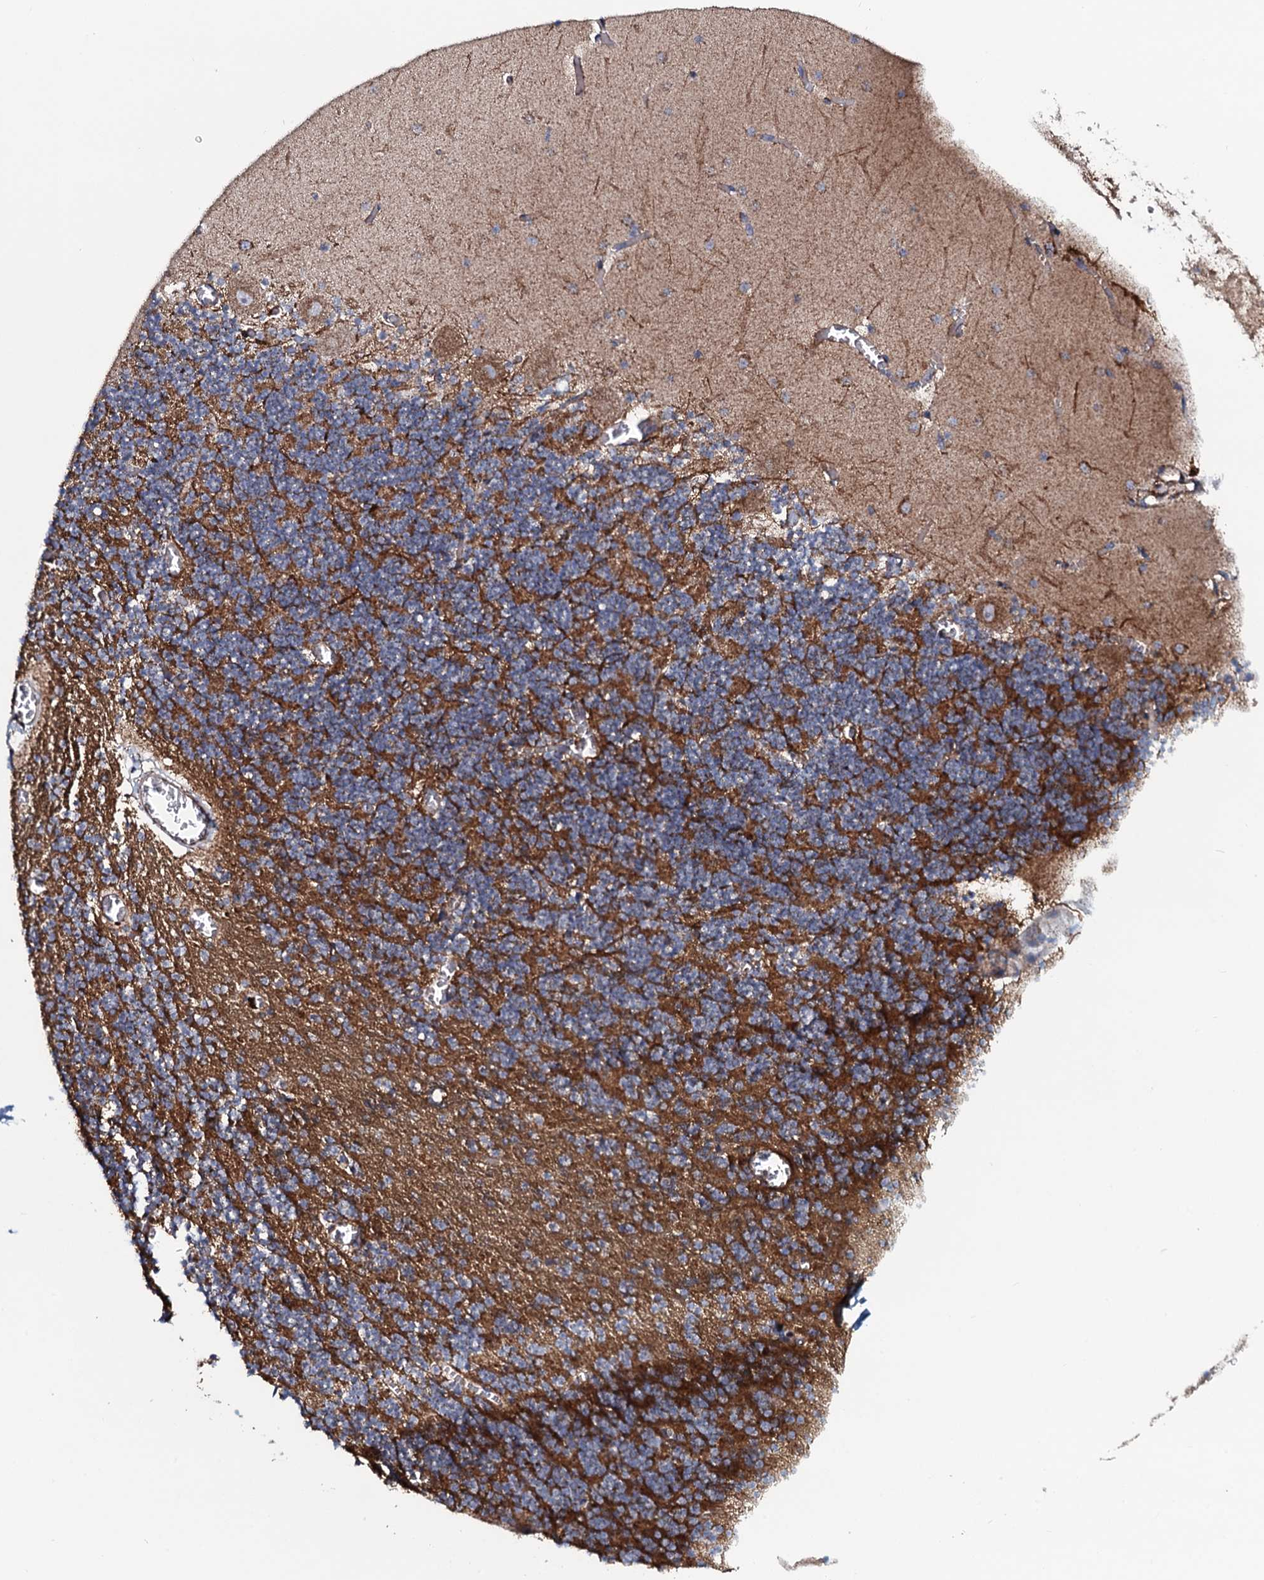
{"staining": {"intensity": "moderate", "quantity": "25%-75%", "location": "cytoplasmic/membranous"}, "tissue": "cerebellum", "cell_type": "Cells in granular layer", "image_type": "normal", "snomed": [{"axis": "morphology", "description": "Normal tissue, NOS"}, {"axis": "topography", "description": "Cerebellum"}], "caption": "DAB (3,3'-diaminobenzidine) immunohistochemical staining of normal cerebellum shows moderate cytoplasmic/membranous protein positivity in approximately 25%-75% of cells in granular layer.", "gene": "EVC2", "patient": {"sex": "female", "age": 28}}